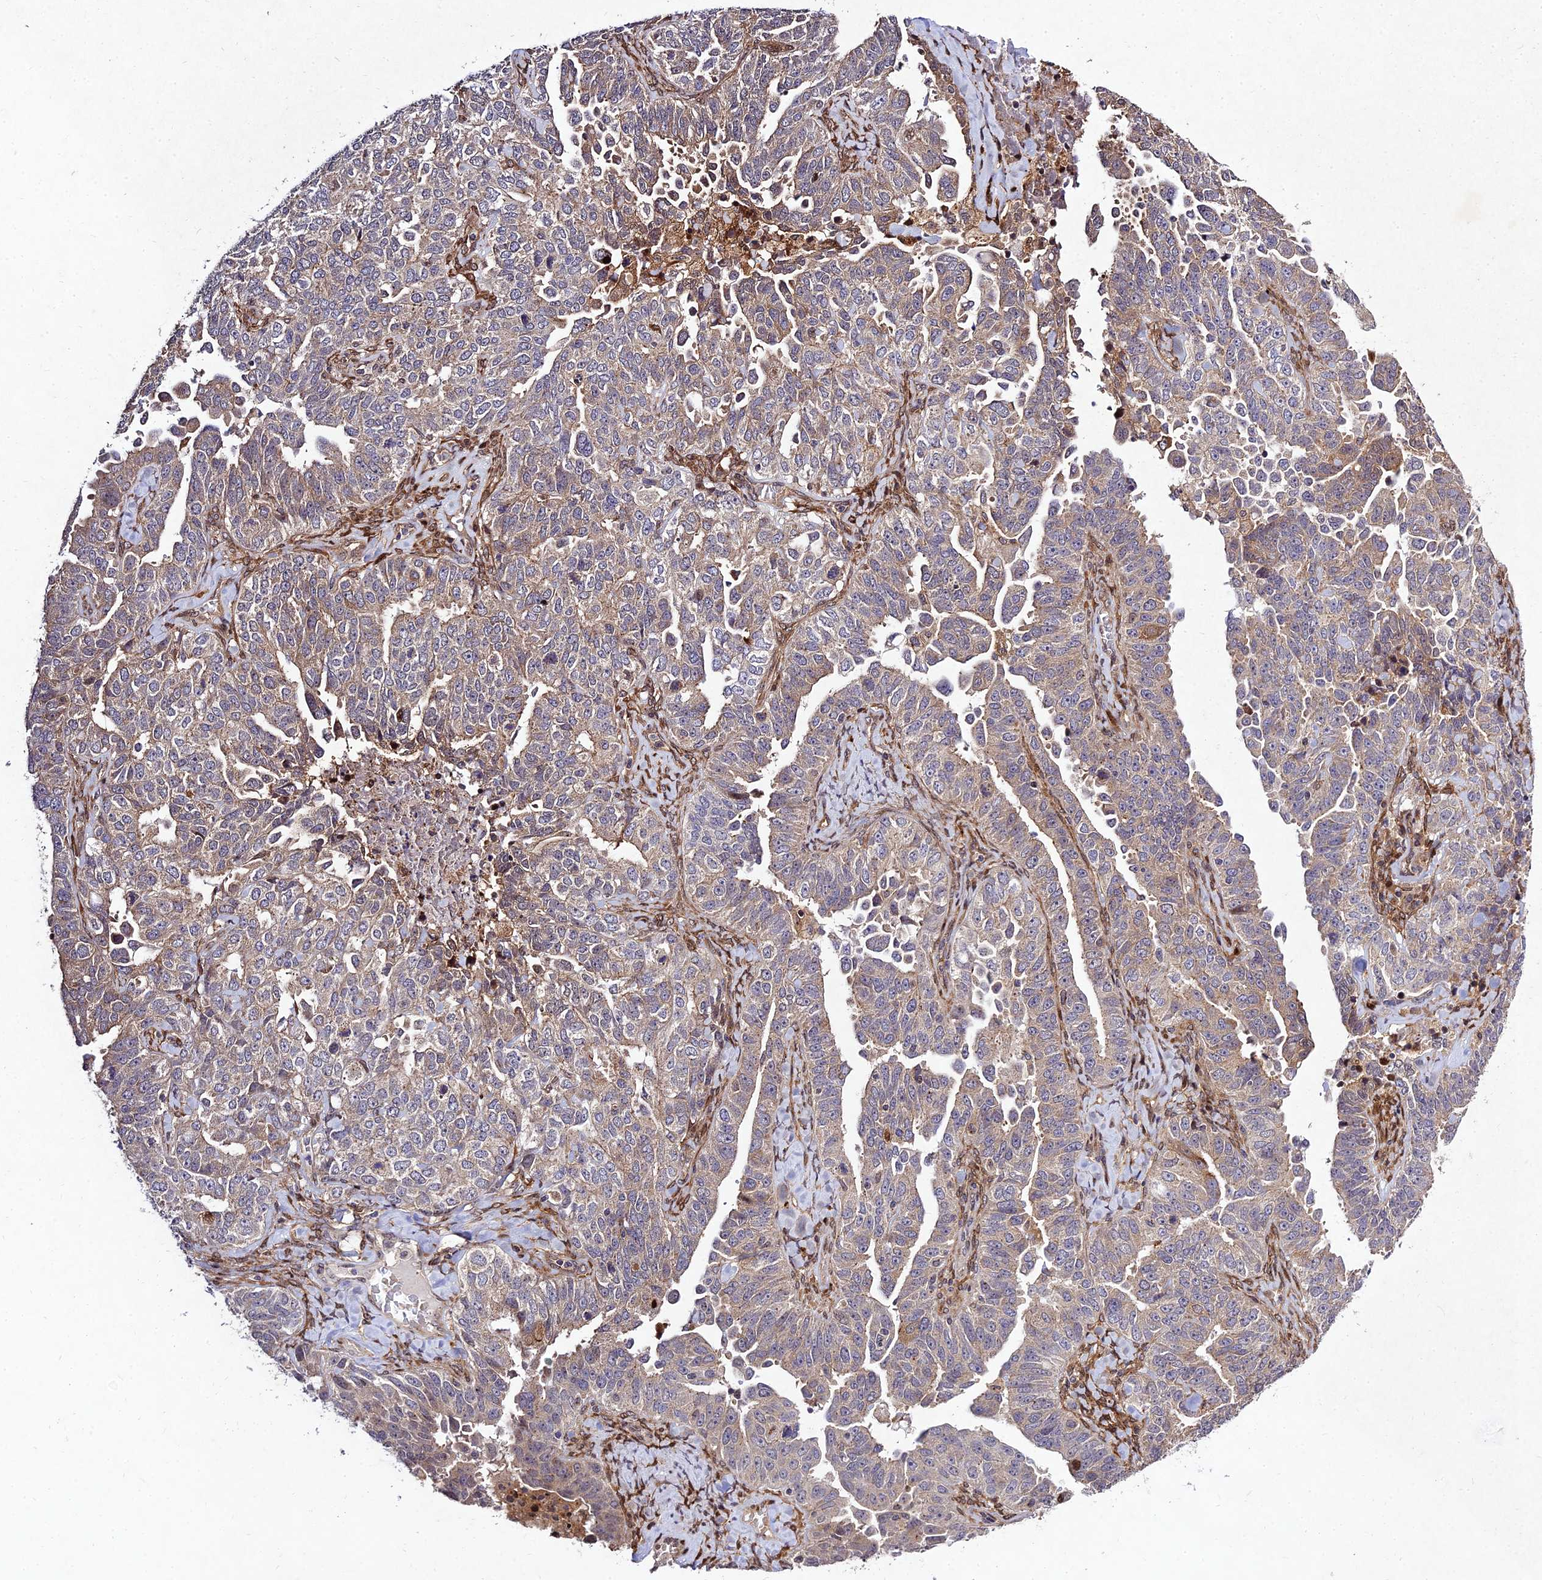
{"staining": {"intensity": "weak", "quantity": "25%-75%", "location": "cytoplasmic/membranous"}, "tissue": "ovarian cancer", "cell_type": "Tumor cells", "image_type": "cancer", "snomed": [{"axis": "morphology", "description": "Carcinoma, endometroid"}, {"axis": "topography", "description": "Ovary"}], "caption": "Human ovarian endometroid carcinoma stained with a protein marker shows weak staining in tumor cells.", "gene": "MKKS", "patient": {"sex": "female", "age": 62}}